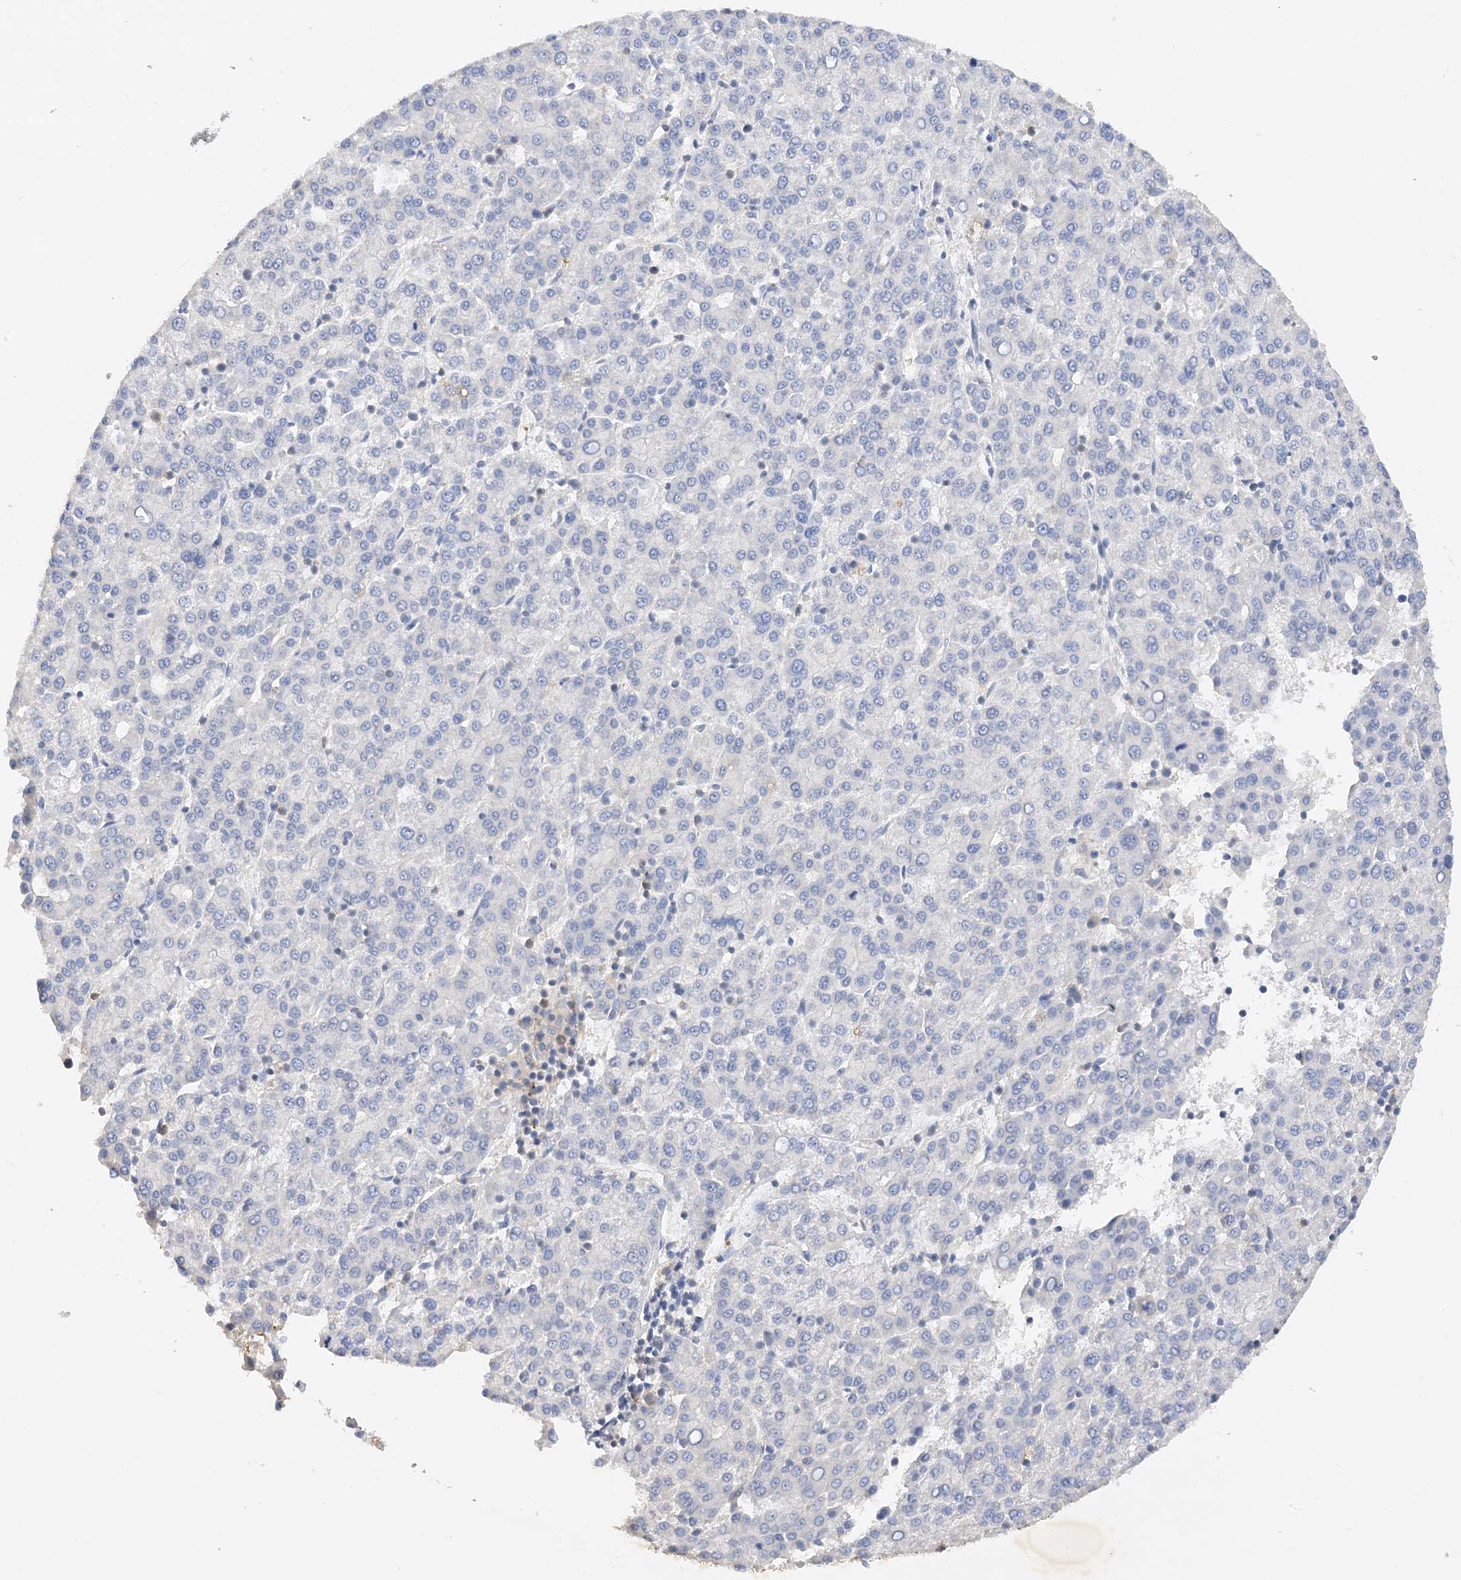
{"staining": {"intensity": "negative", "quantity": "none", "location": "none"}, "tissue": "liver cancer", "cell_type": "Tumor cells", "image_type": "cancer", "snomed": [{"axis": "morphology", "description": "Carcinoma, Hepatocellular, NOS"}, {"axis": "topography", "description": "Liver"}], "caption": "Protein analysis of liver cancer reveals no significant staining in tumor cells.", "gene": "ARV1", "patient": {"sex": "female", "age": 58}}